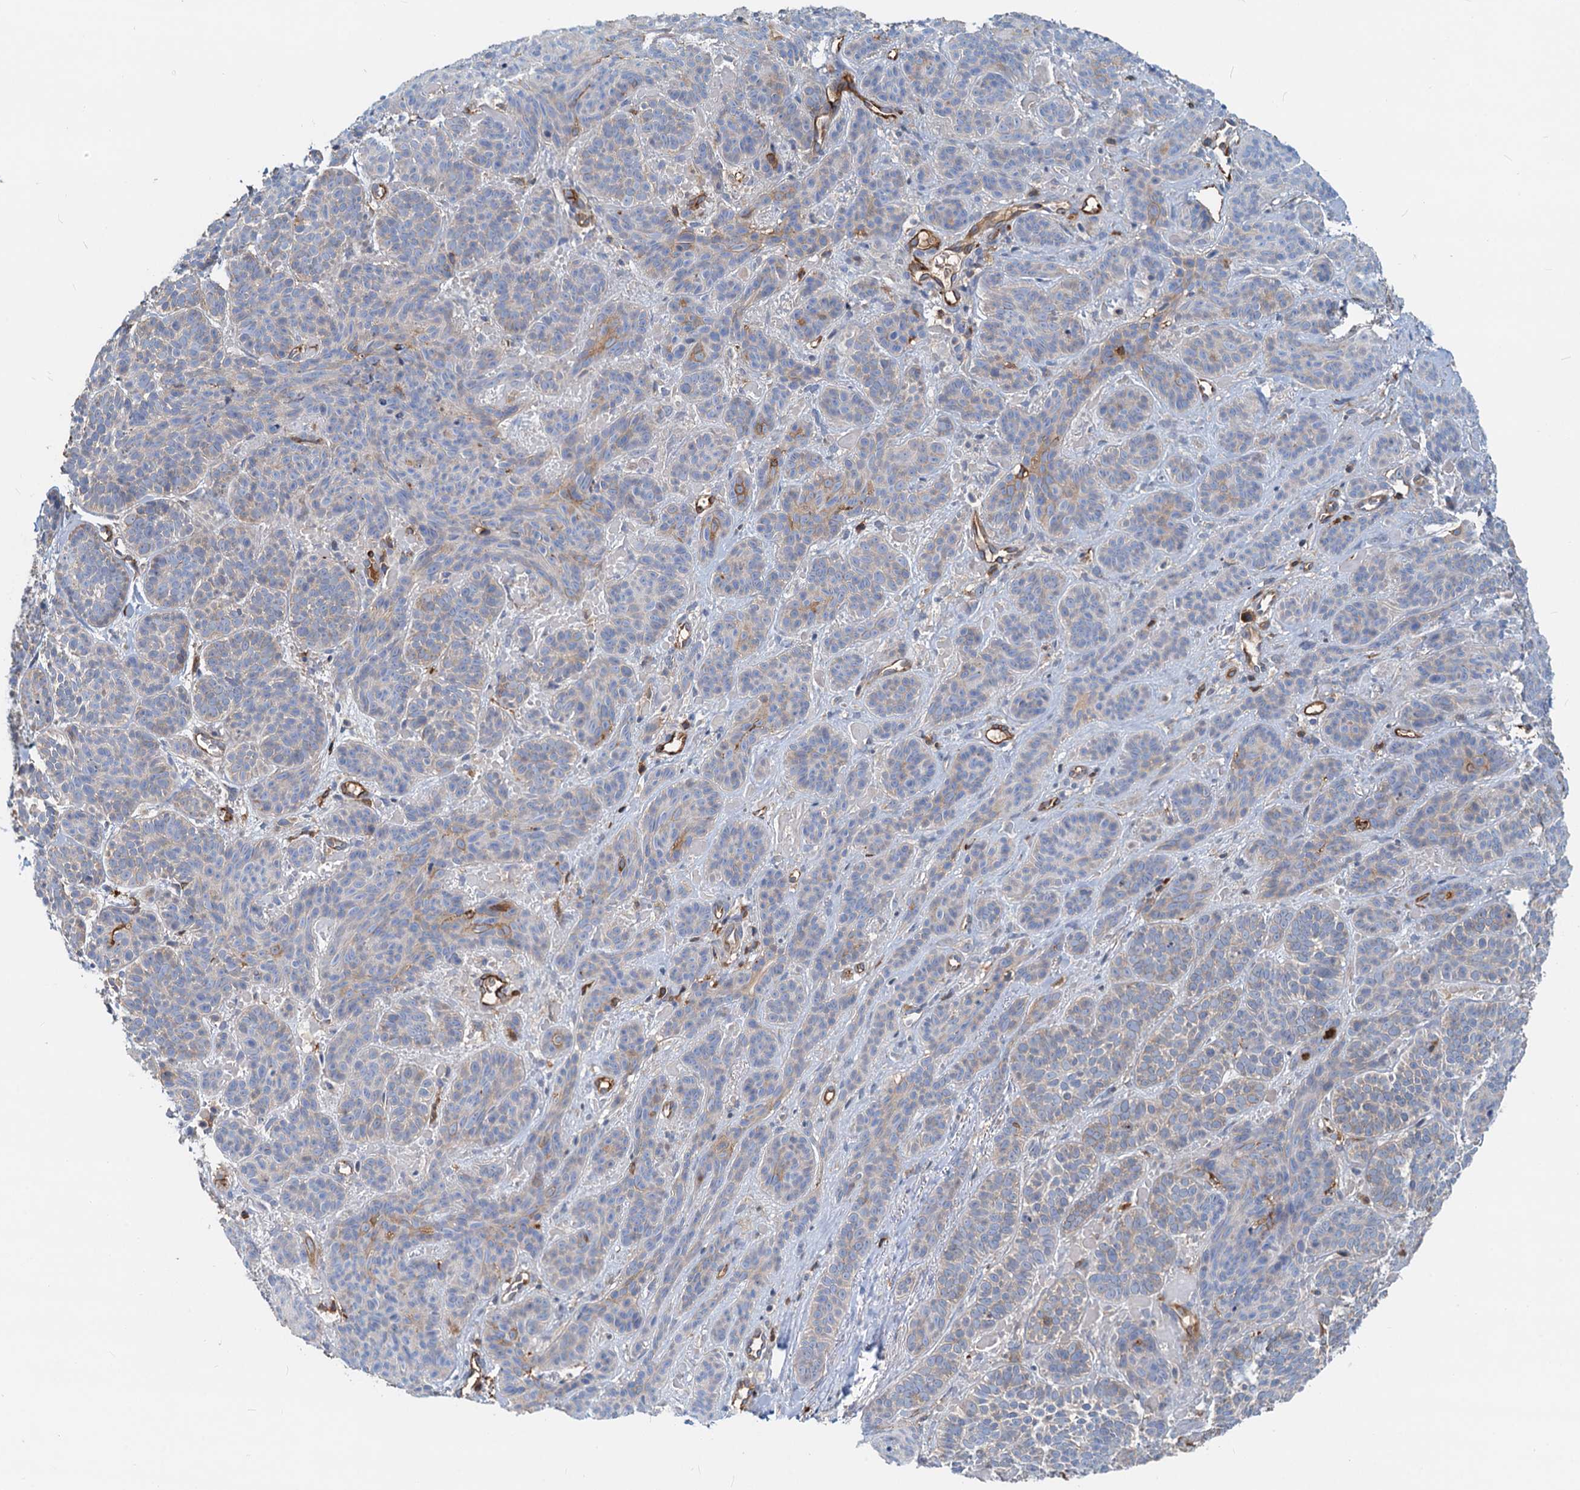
{"staining": {"intensity": "moderate", "quantity": "<25%", "location": "cytoplasmic/membranous"}, "tissue": "skin cancer", "cell_type": "Tumor cells", "image_type": "cancer", "snomed": [{"axis": "morphology", "description": "Basal cell carcinoma"}, {"axis": "topography", "description": "Skin"}], "caption": "A low amount of moderate cytoplasmic/membranous staining is identified in about <25% of tumor cells in skin cancer tissue. (DAB IHC with brightfield microscopy, high magnification).", "gene": "LNX2", "patient": {"sex": "male", "age": 85}}